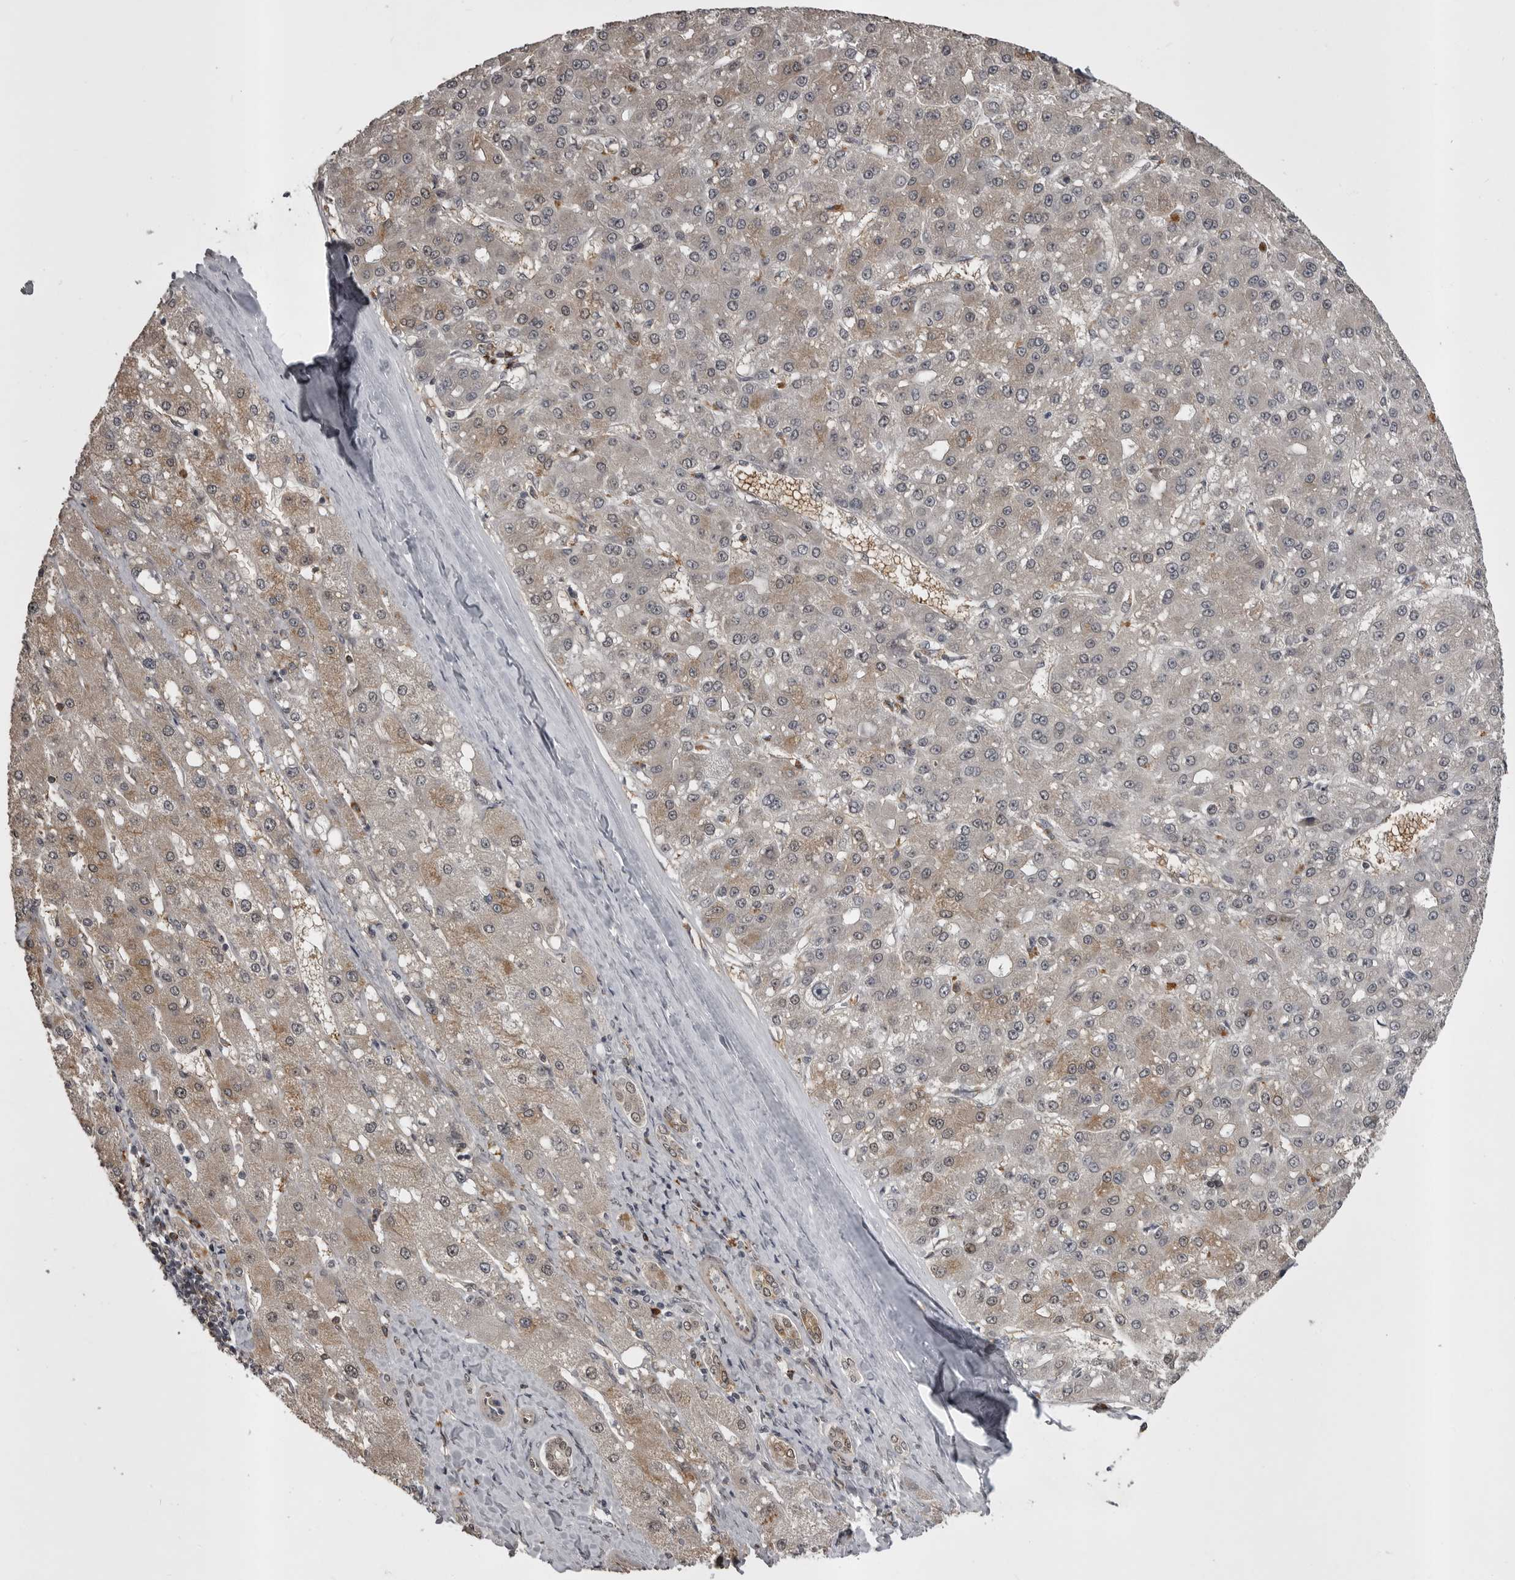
{"staining": {"intensity": "weak", "quantity": "25%-75%", "location": "cytoplasmic/membranous"}, "tissue": "liver cancer", "cell_type": "Tumor cells", "image_type": "cancer", "snomed": [{"axis": "morphology", "description": "Carcinoma, Hepatocellular, NOS"}, {"axis": "topography", "description": "Liver"}], "caption": "This is an image of immunohistochemistry (IHC) staining of liver cancer, which shows weak staining in the cytoplasmic/membranous of tumor cells.", "gene": "SNX16", "patient": {"sex": "male", "age": 67}}